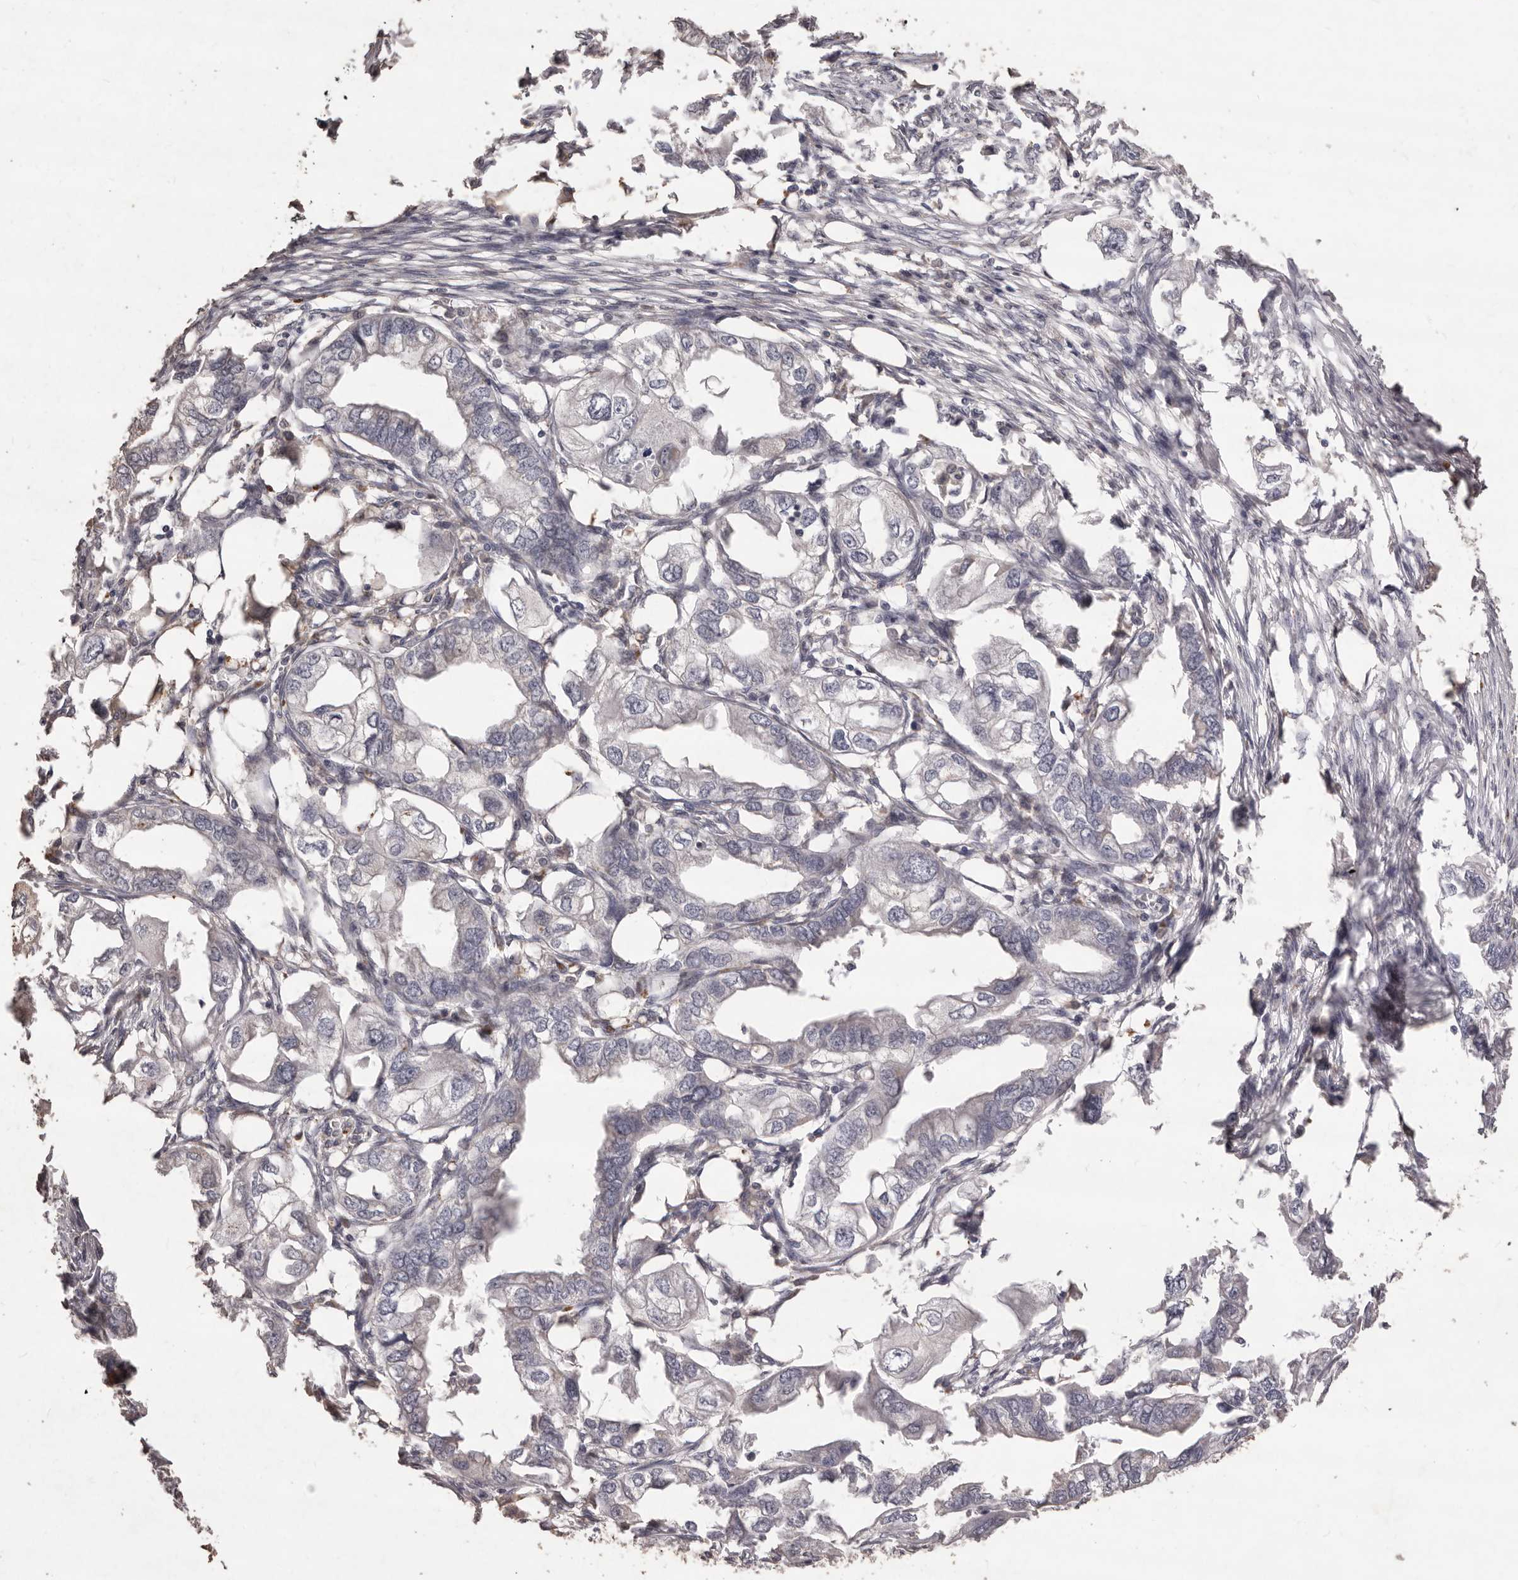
{"staining": {"intensity": "negative", "quantity": "none", "location": "none"}, "tissue": "endometrial cancer", "cell_type": "Tumor cells", "image_type": "cancer", "snomed": [{"axis": "morphology", "description": "Adenocarcinoma, NOS"}, {"axis": "morphology", "description": "Adenocarcinoma, metastatic, NOS"}, {"axis": "topography", "description": "Adipose tissue"}, {"axis": "topography", "description": "Endometrium"}], "caption": "High magnification brightfield microscopy of endometrial metastatic adenocarcinoma stained with DAB (brown) and counterstained with hematoxylin (blue): tumor cells show no significant expression. (DAB (3,3'-diaminobenzidine) IHC, high magnification).", "gene": "PRSS27", "patient": {"sex": "female", "age": 67}}